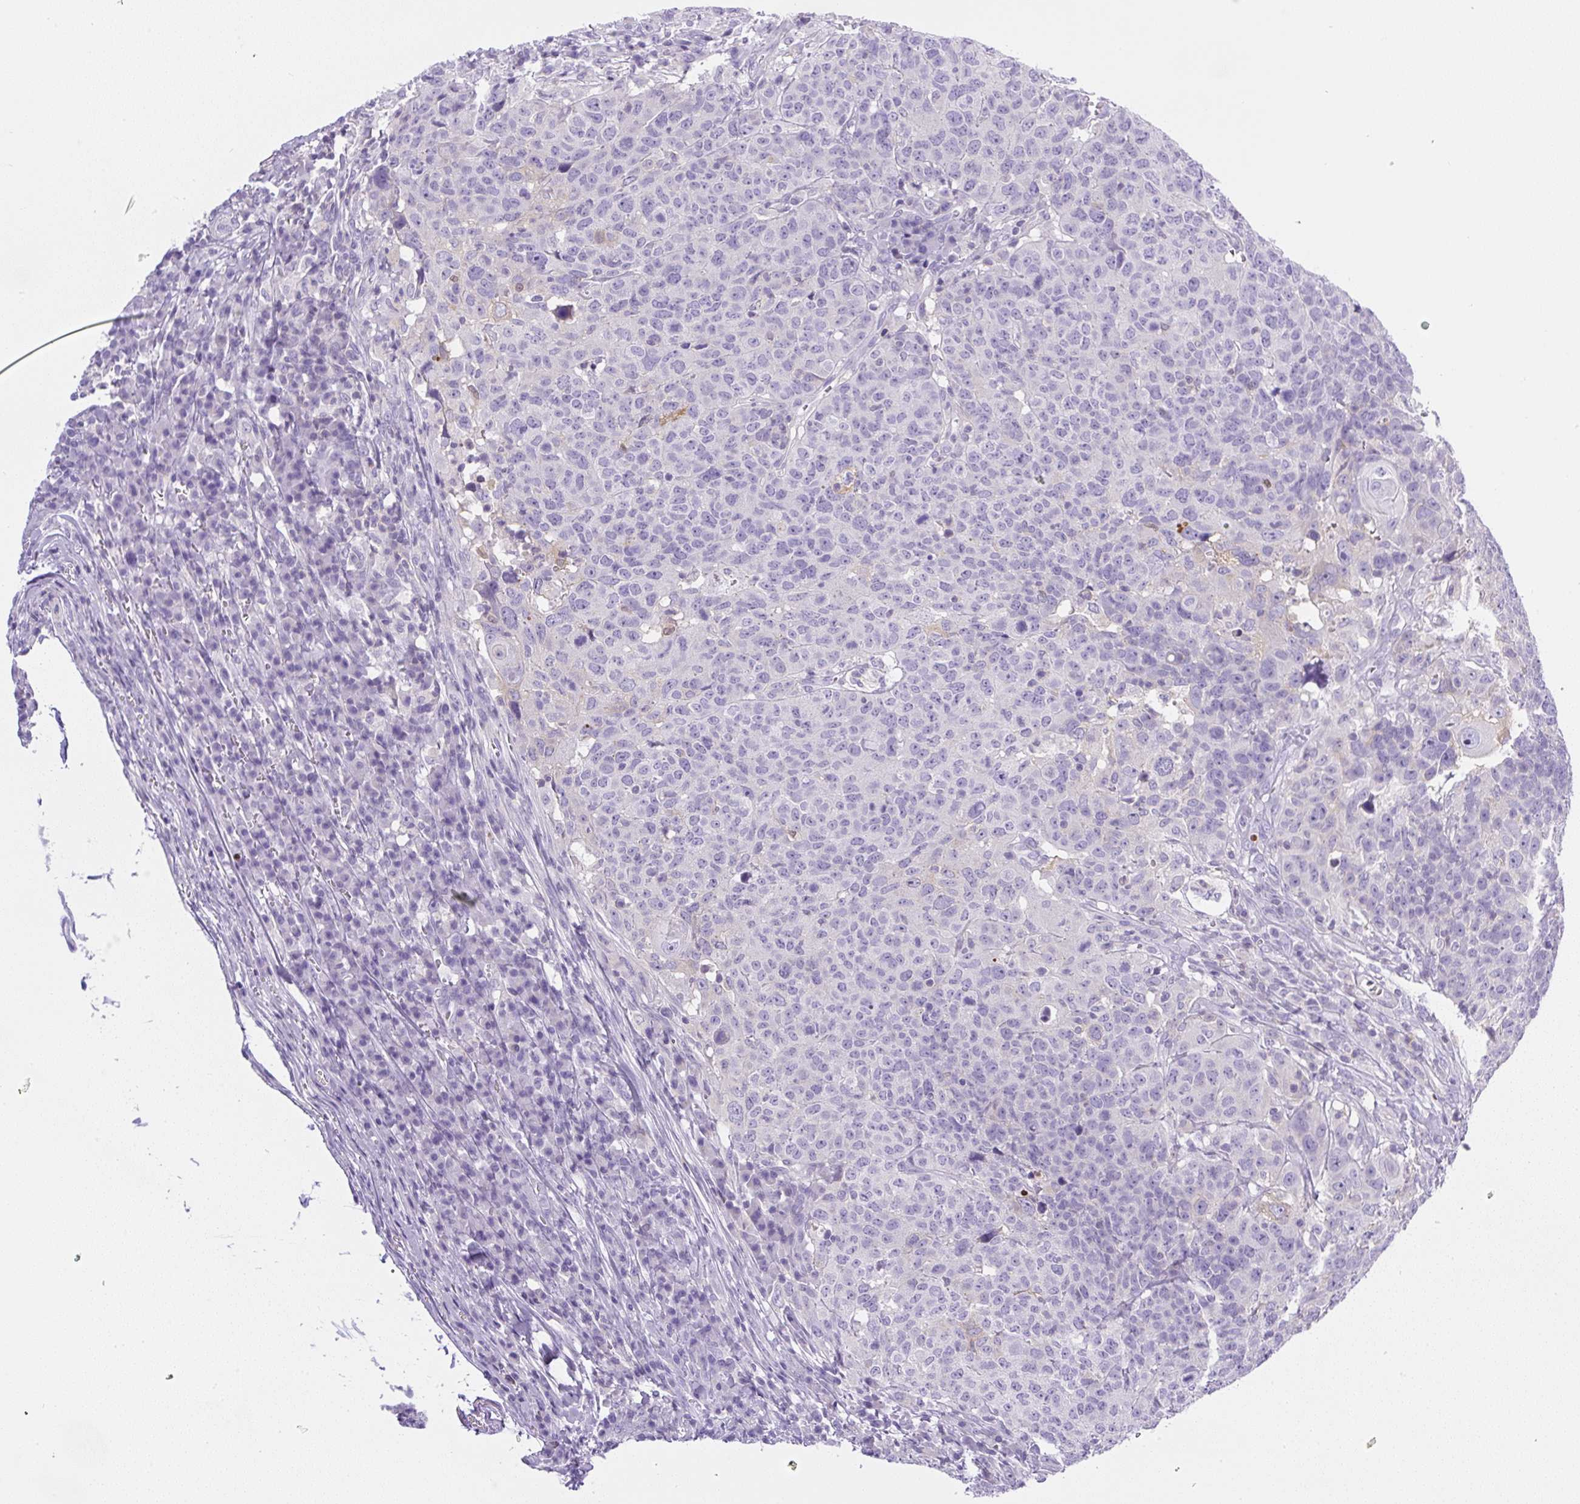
{"staining": {"intensity": "negative", "quantity": "none", "location": "none"}, "tissue": "head and neck cancer", "cell_type": "Tumor cells", "image_type": "cancer", "snomed": [{"axis": "morphology", "description": "Normal tissue, NOS"}, {"axis": "morphology", "description": "Squamous cell carcinoma, NOS"}, {"axis": "topography", "description": "Skeletal muscle"}, {"axis": "topography", "description": "Vascular tissue"}, {"axis": "topography", "description": "Peripheral nerve tissue"}, {"axis": "topography", "description": "Head-Neck"}], "caption": "High power microscopy photomicrograph of an IHC photomicrograph of head and neck cancer, revealing no significant staining in tumor cells. The staining is performed using DAB (3,3'-diaminobenzidine) brown chromogen with nuclei counter-stained in using hematoxylin.", "gene": "PIP5KL1", "patient": {"sex": "male", "age": 66}}